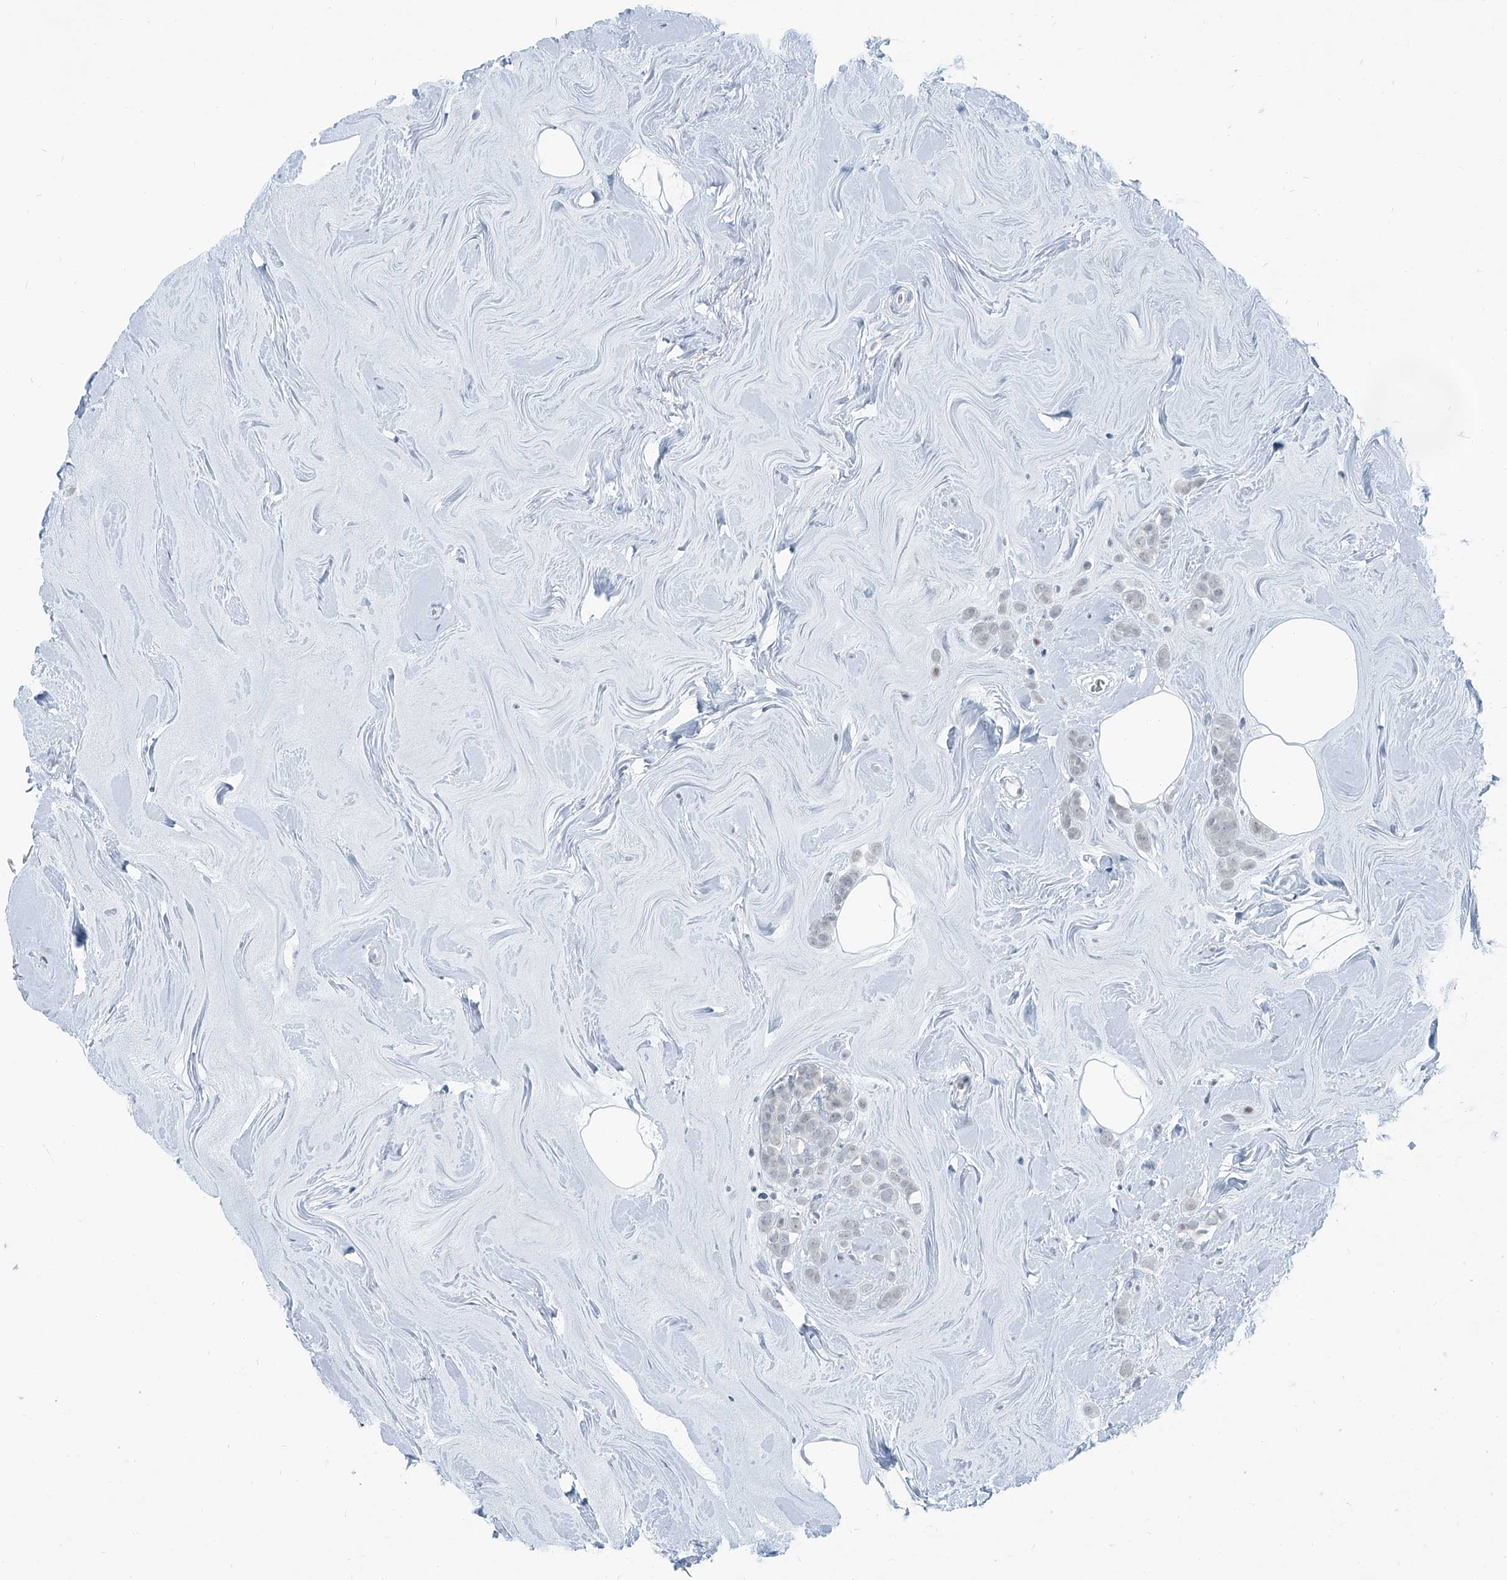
{"staining": {"intensity": "negative", "quantity": "none", "location": "none"}, "tissue": "breast cancer", "cell_type": "Tumor cells", "image_type": "cancer", "snomed": [{"axis": "morphology", "description": "Lobular carcinoma"}, {"axis": "topography", "description": "Breast"}], "caption": "Image shows no protein staining in tumor cells of breast cancer tissue.", "gene": "RGN", "patient": {"sex": "female", "age": 47}}